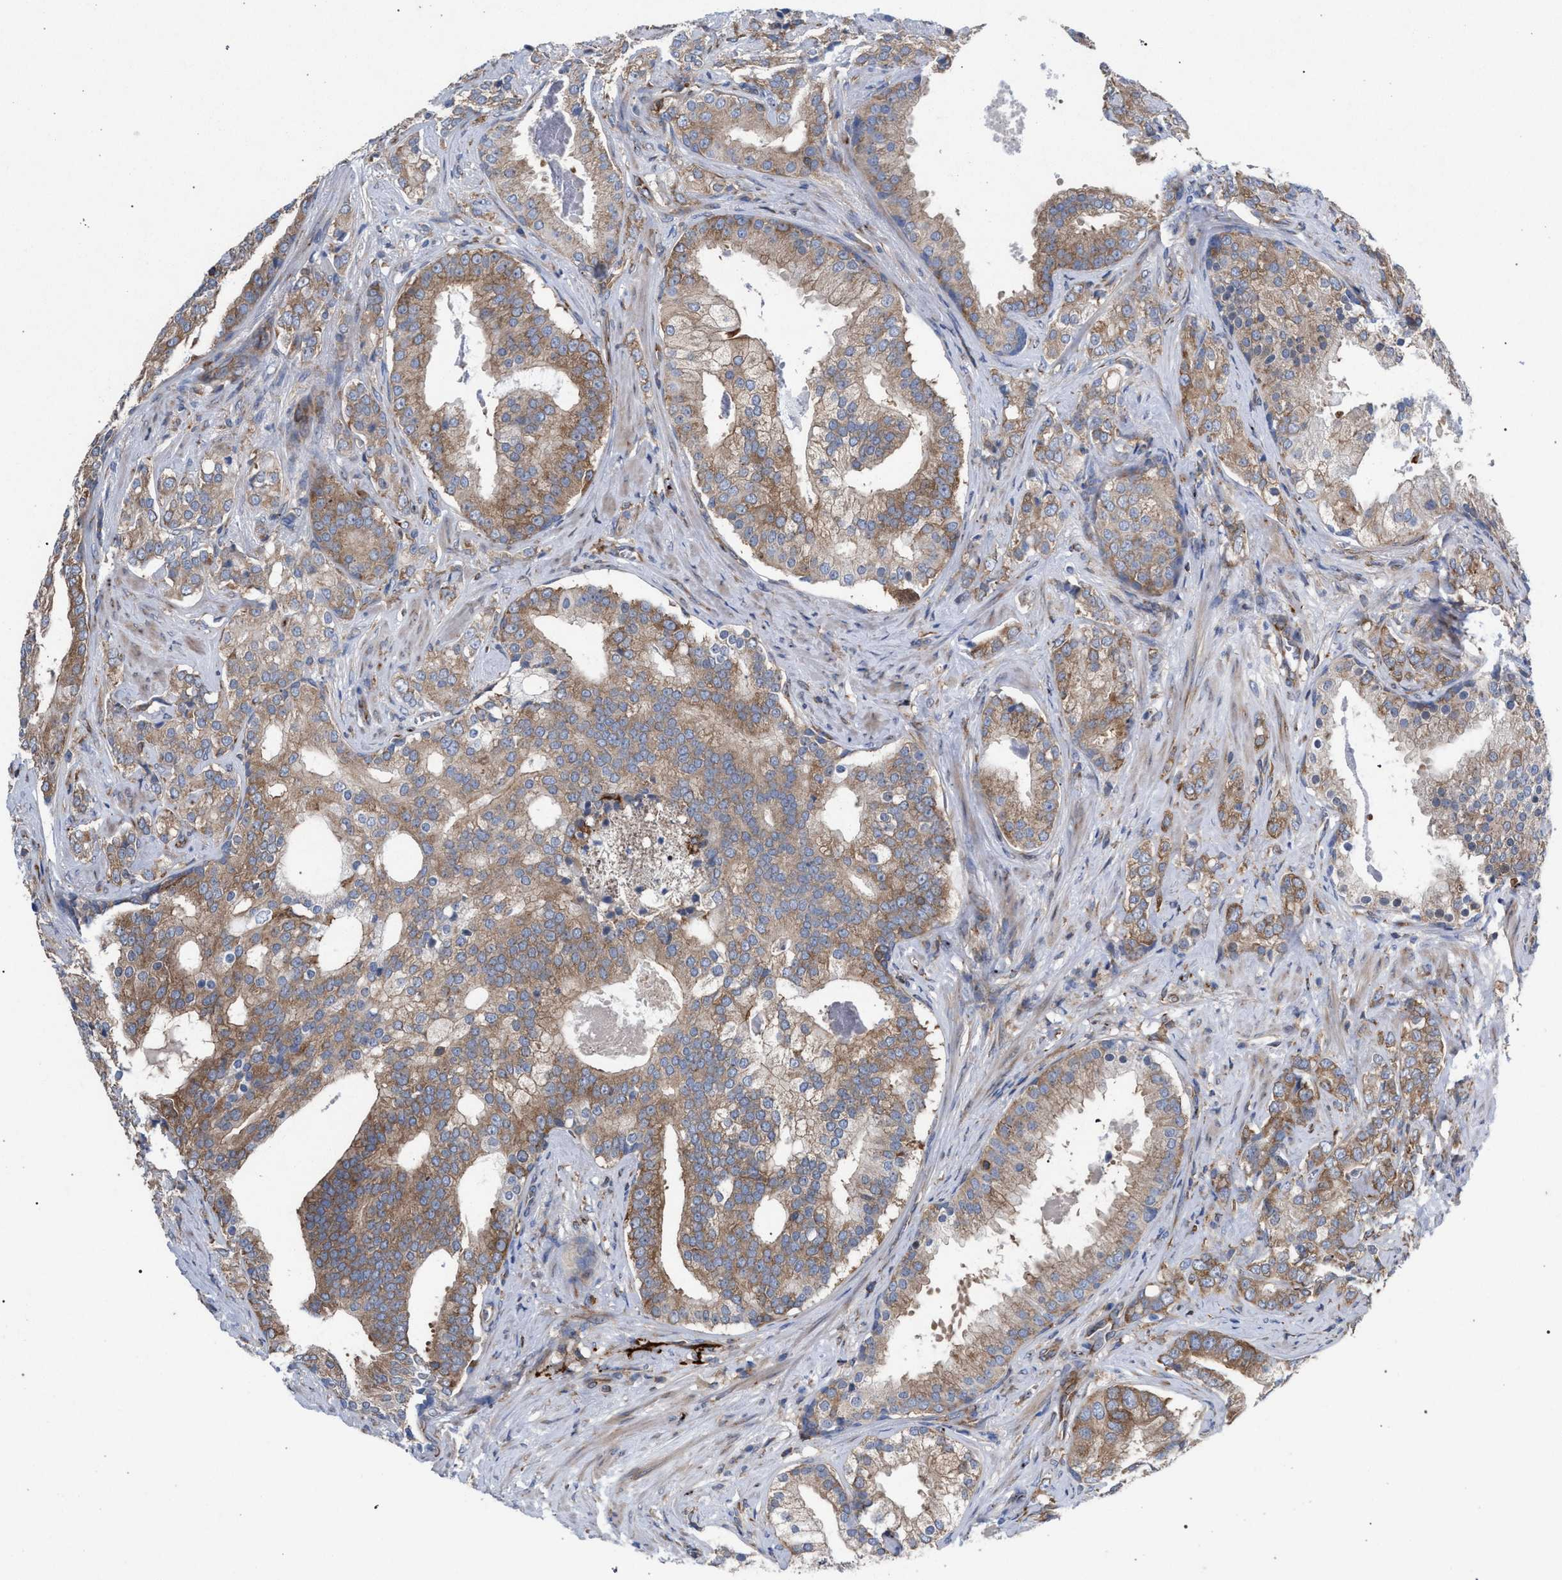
{"staining": {"intensity": "moderate", "quantity": ">75%", "location": "cytoplasmic/membranous"}, "tissue": "prostate cancer", "cell_type": "Tumor cells", "image_type": "cancer", "snomed": [{"axis": "morphology", "description": "Adenocarcinoma, Low grade"}, {"axis": "topography", "description": "Prostate"}], "caption": "Prostate low-grade adenocarcinoma tissue displays moderate cytoplasmic/membranous expression in approximately >75% of tumor cells, visualized by immunohistochemistry.", "gene": "CDR2L", "patient": {"sex": "male", "age": 58}}